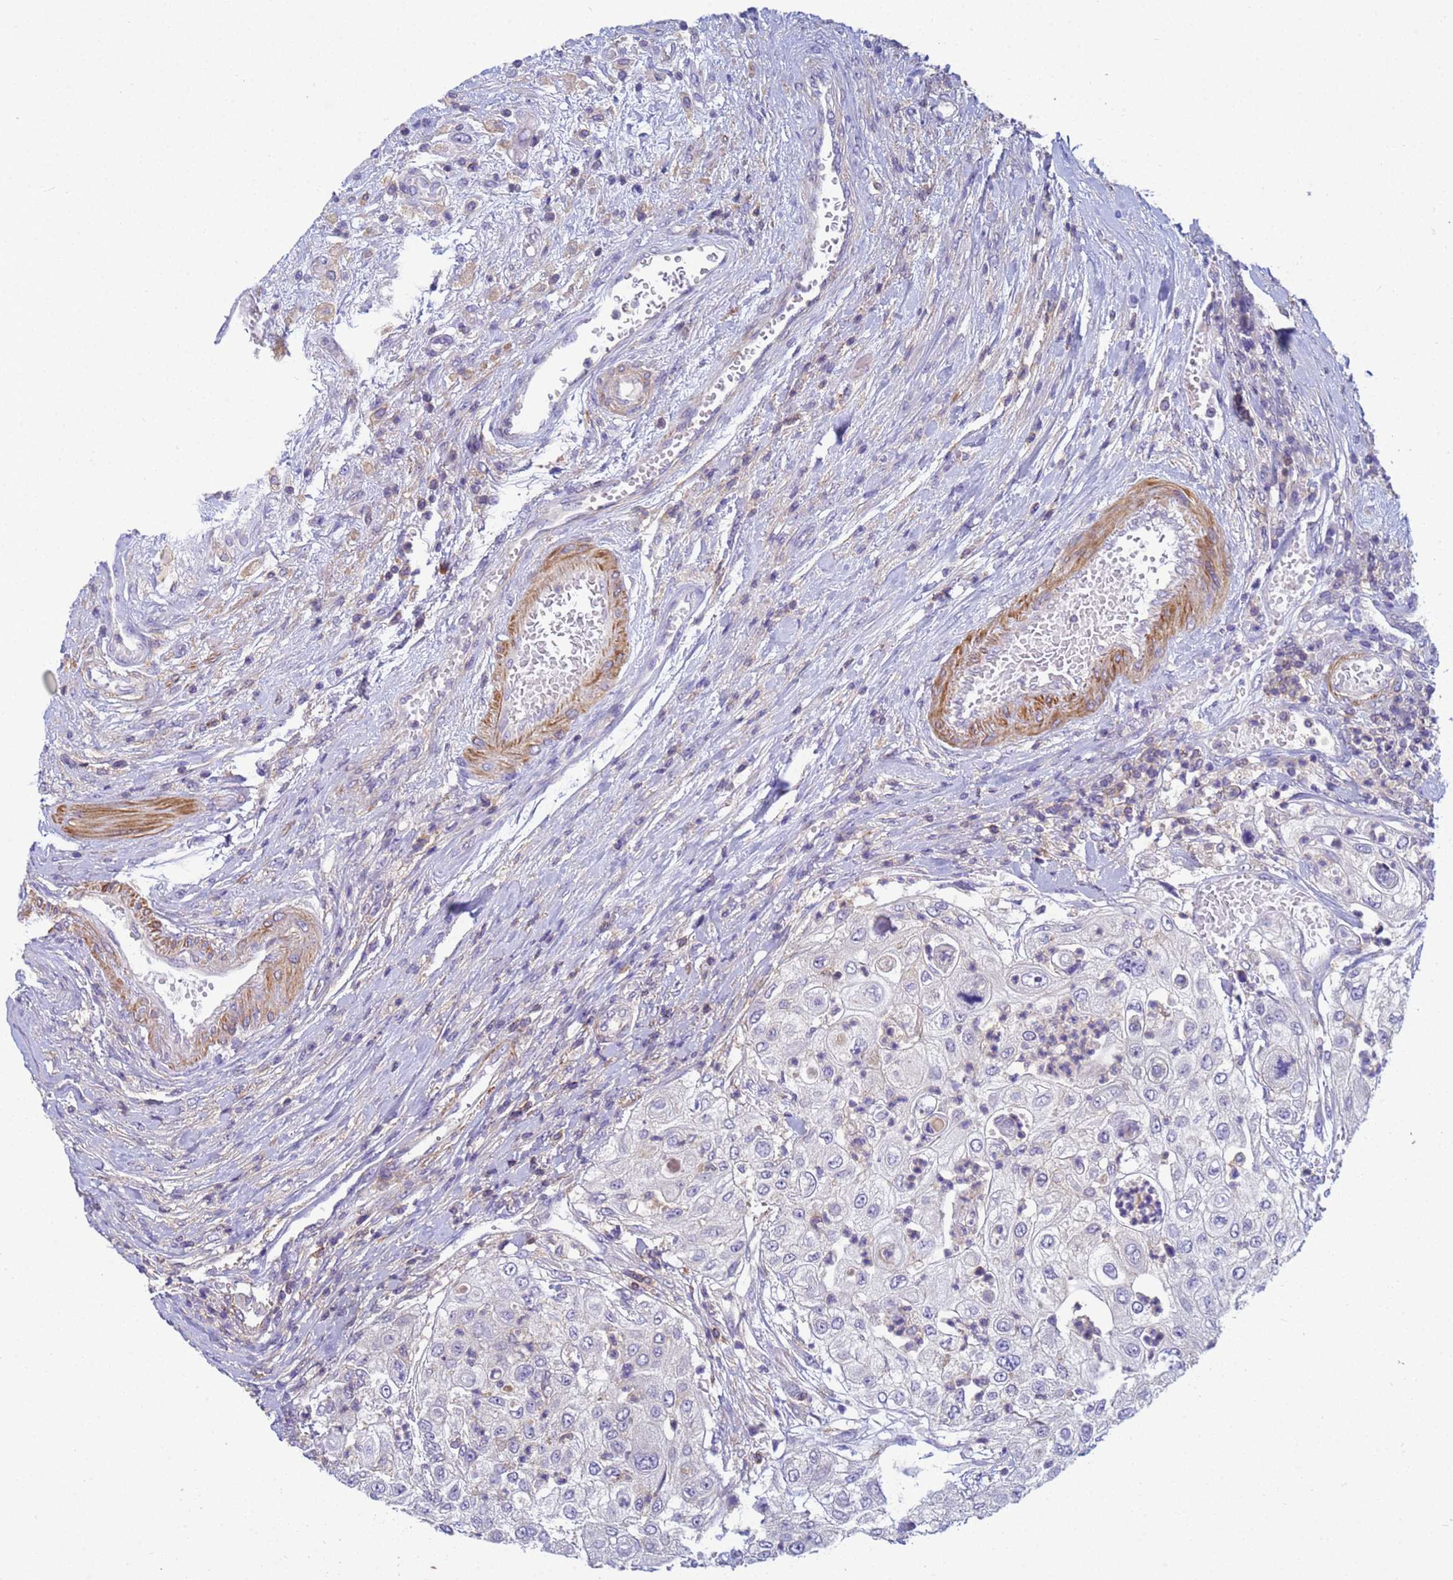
{"staining": {"intensity": "negative", "quantity": "none", "location": "none"}, "tissue": "urothelial cancer", "cell_type": "Tumor cells", "image_type": "cancer", "snomed": [{"axis": "morphology", "description": "Urothelial carcinoma, High grade"}, {"axis": "topography", "description": "Urinary bladder"}], "caption": "Protein analysis of urothelial cancer shows no significant expression in tumor cells.", "gene": "KLHL13", "patient": {"sex": "female", "age": 79}}